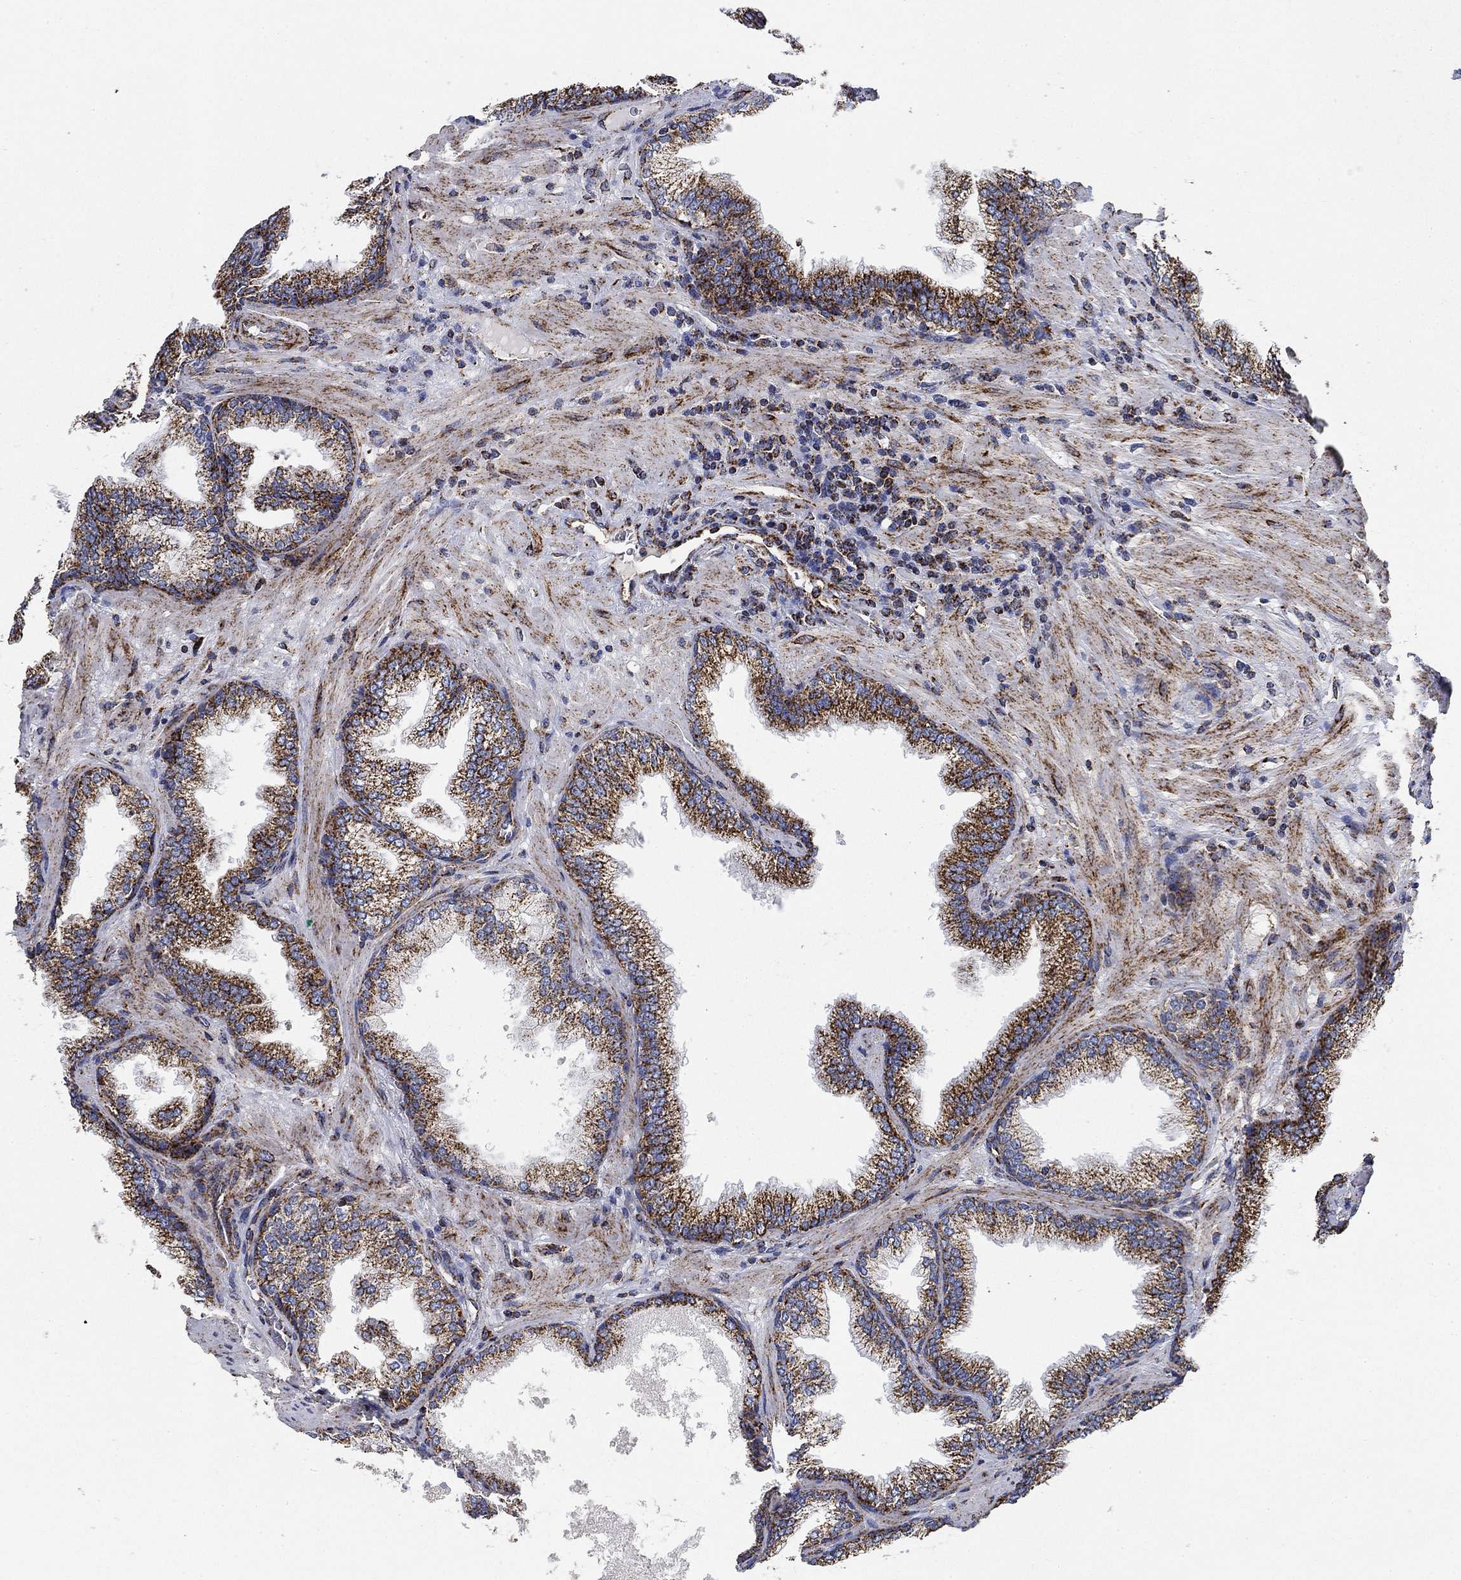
{"staining": {"intensity": "strong", "quantity": ">75%", "location": "cytoplasmic/membranous"}, "tissue": "prostate cancer", "cell_type": "Tumor cells", "image_type": "cancer", "snomed": [{"axis": "morphology", "description": "Adenocarcinoma, Low grade"}, {"axis": "topography", "description": "Prostate"}], "caption": "Protein analysis of prostate low-grade adenocarcinoma tissue demonstrates strong cytoplasmic/membranous positivity in approximately >75% of tumor cells.", "gene": "NDUFS3", "patient": {"sex": "male", "age": 68}}